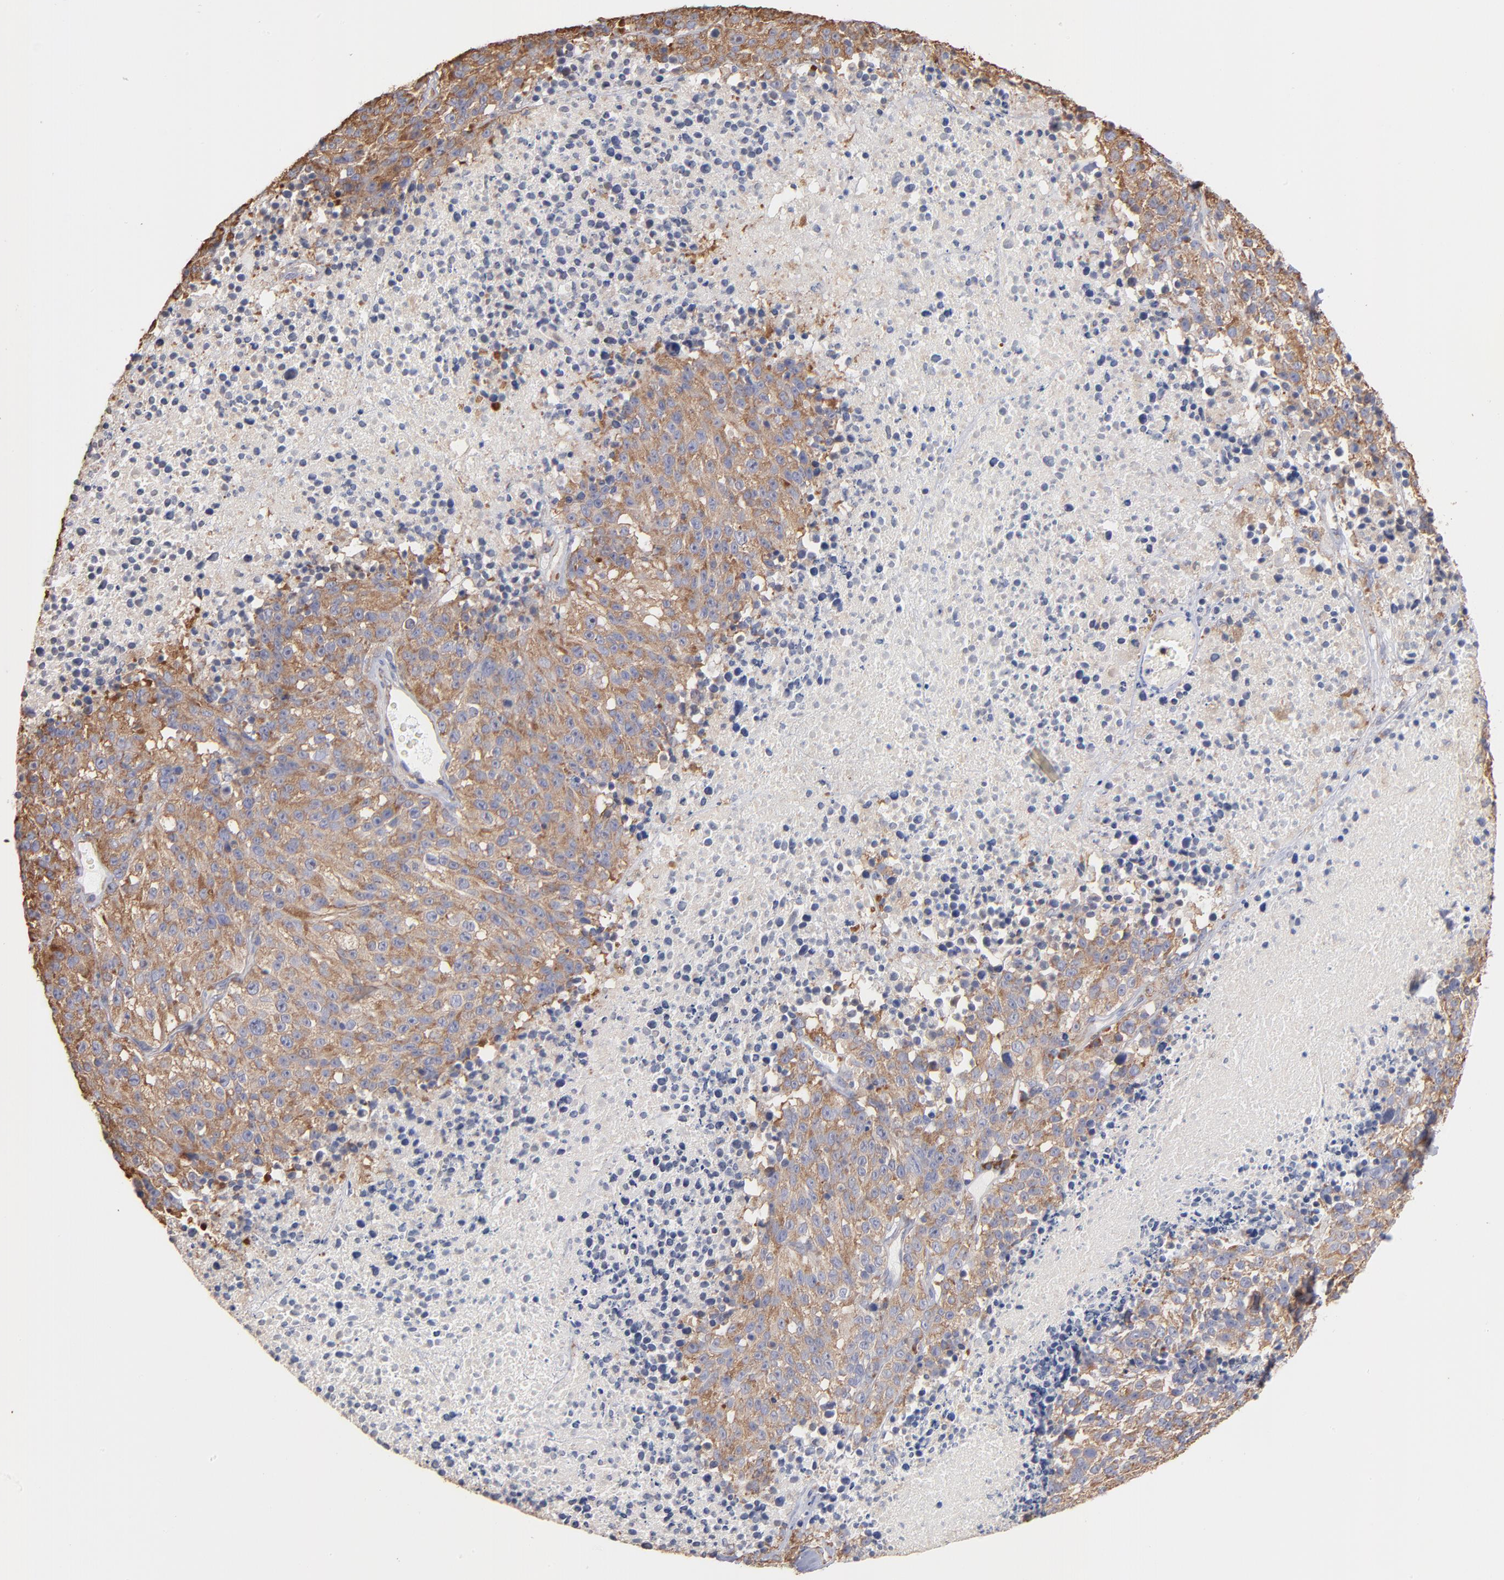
{"staining": {"intensity": "moderate", "quantity": ">75%", "location": "cytoplasmic/membranous"}, "tissue": "melanoma", "cell_type": "Tumor cells", "image_type": "cancer", "snomed": [{"axis": "morphology", "description": "Malignant melanoma, Metastatic site"}, {"axis": "topography", "description": "Cerebral cortex"}], "caption": "Immunohistochemistry (IHC) (DAB) staining of human malignant melanoma (metastatic site) reveals moderate cytoplasmic/membranous protein staining in approximately >75% of tumor cells.", "gene": "RPL9", "patient": {"sex": "female", "age": 52}}